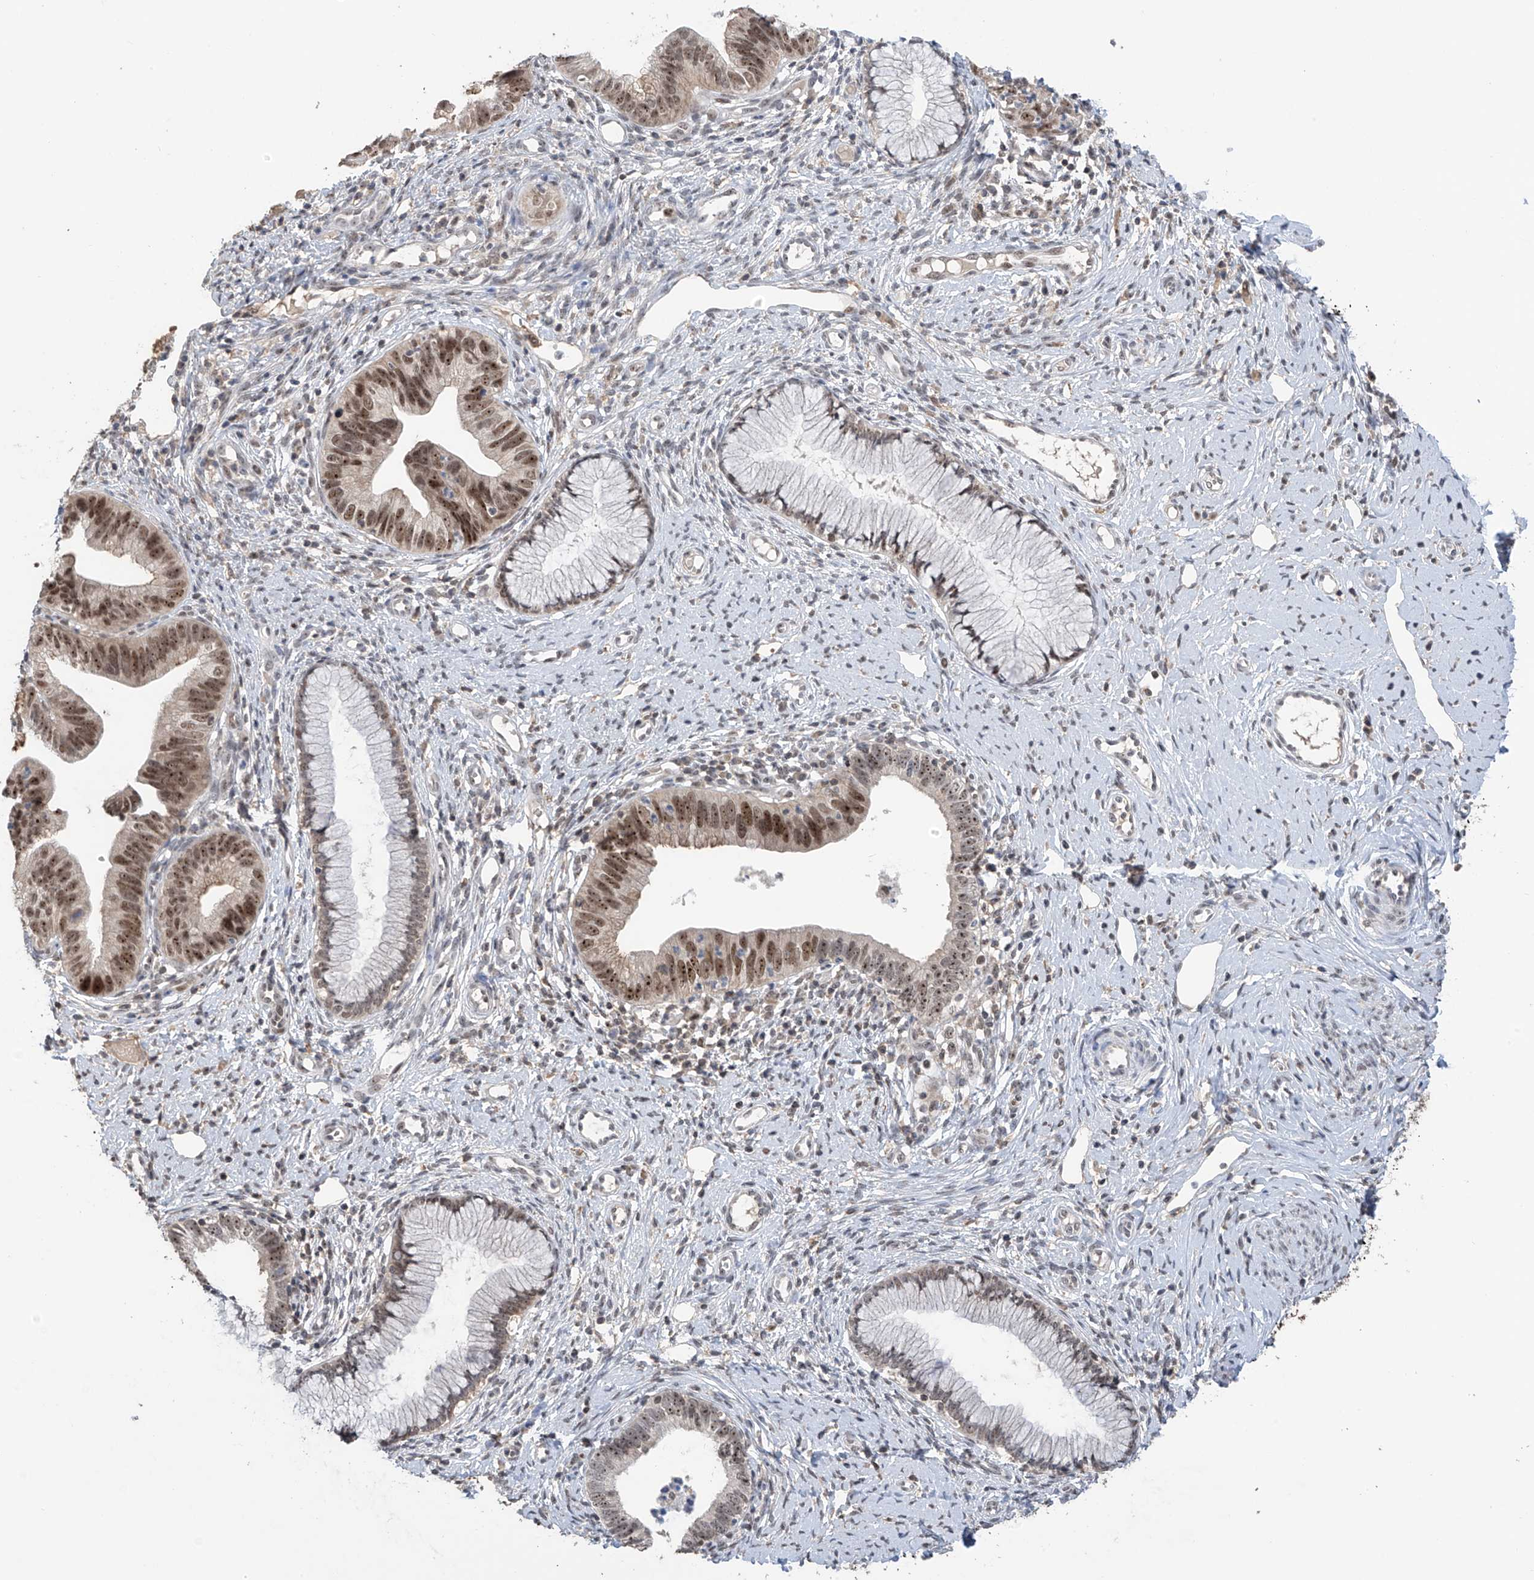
{"staining": {"intensity": "moderate", "quantity": "25%-75%", "location": "nuclear"}, "tissue": "cervical cancer", "cell_type": "Tumor cells", "image_type": "cancer", "snomed": [{"axis": "morphology", "description": "Adenocarcinoma, NOS"}, {"axis": "topography", "description": "Cervix"}], "caption": "A brown stain highlights moderate nuclear expression of a protein in human cervical cancer (adenocarcinoma) tumor cells.", "gene": "C1orf131", "patient": {"sex": "female", "age": 36}}